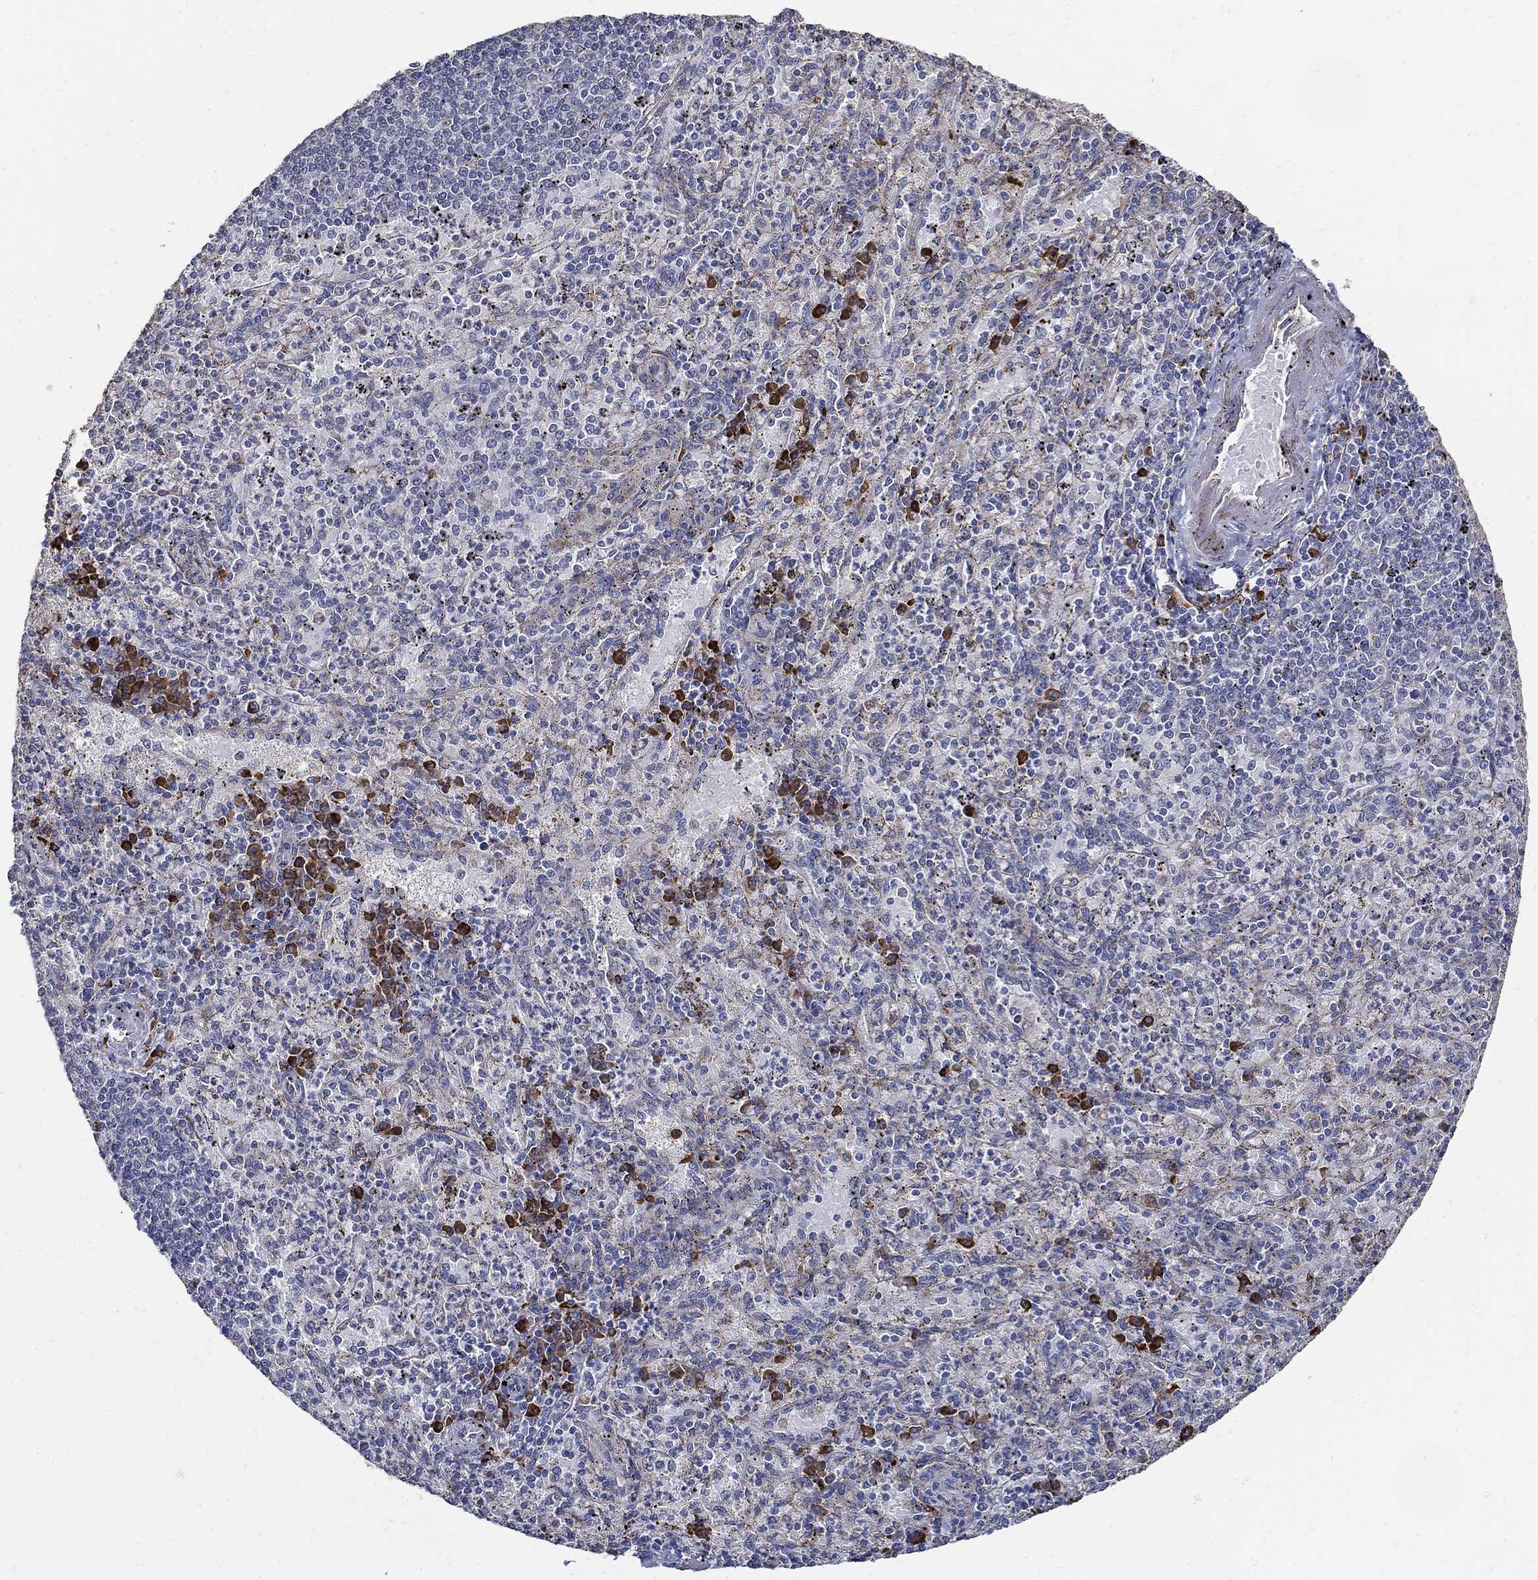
{"staining": {"intensity": "strong", "quantity": "<25%", "location": "cytoplasmic/membranous"}, "tissue": "spleen", "cell_type": "Cells in red pulp", "image_type": "normal", "snomed": [{"axis": "morphology", "description": "Normal tissue, NOS"}, {"axis": "topography", "description": "Spleen"}], "caption": "Immunohistochemistry histopathology image of normal human spleen stained for a protein (brown), which demonstrates medium levels of strong cytoplasmic/membranous staining in approximately <25% of cells in red pulp.", "gene": "EMILIN3", "patient": {"sex": "male", "age": 60}}